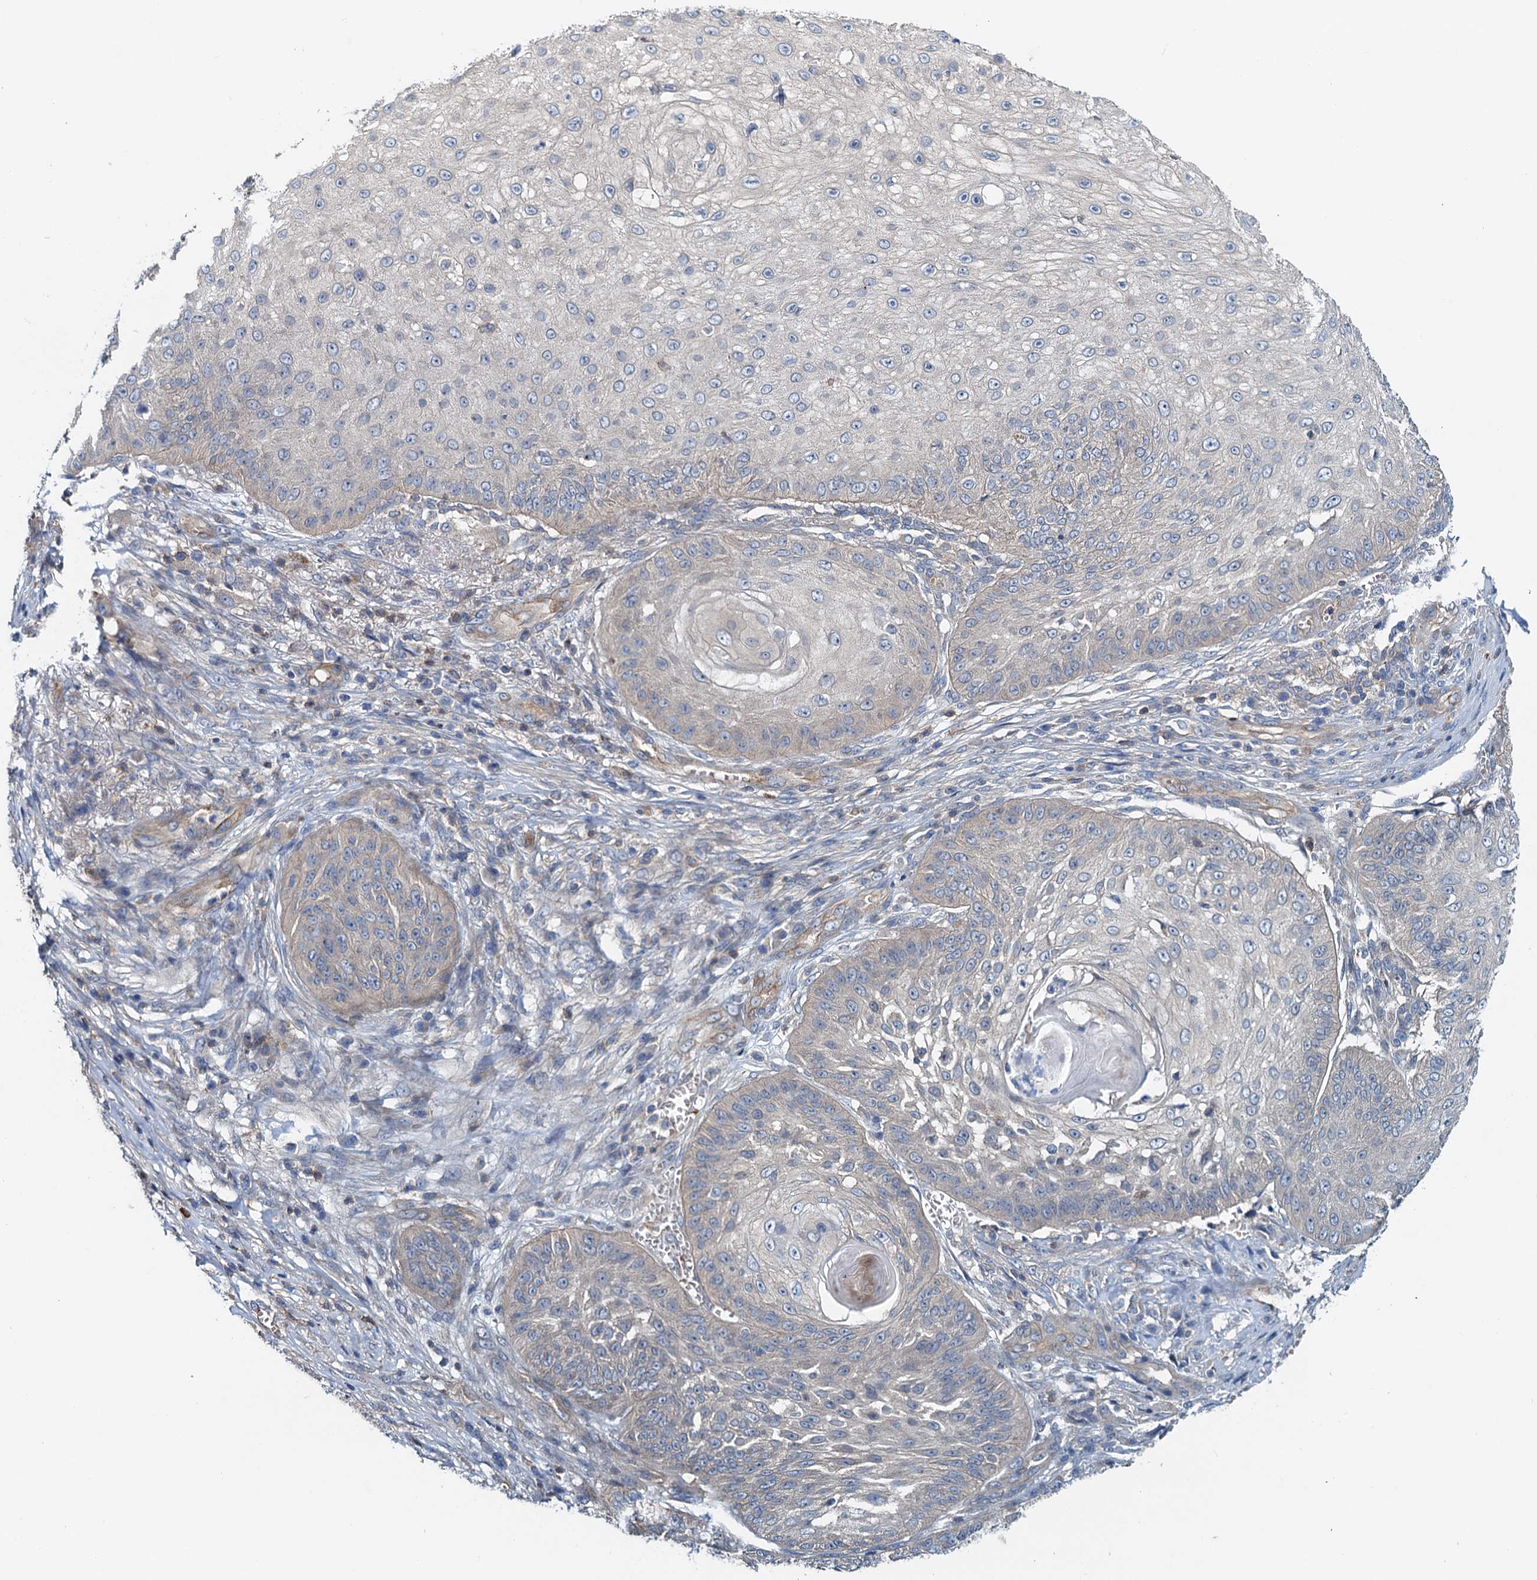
{"staining": {"intensity": "negative", "quantity": "none", "location": "none"}, "tissue": "skin cancer", "cell_type": "Tumor cells", "image_type": "cancer", "snomed": [{"axis": "morphology", "description": "Squamous cell carcinoma, NOS"}, {"axis": "topography", "description": "Skin"}], "caption": "Immunohistochemistry of skin squamous cell carcinoma reveals no staining in tumor cells.", "gene": "ROGDI", "patient": {"sex": "male", "age": 70}}